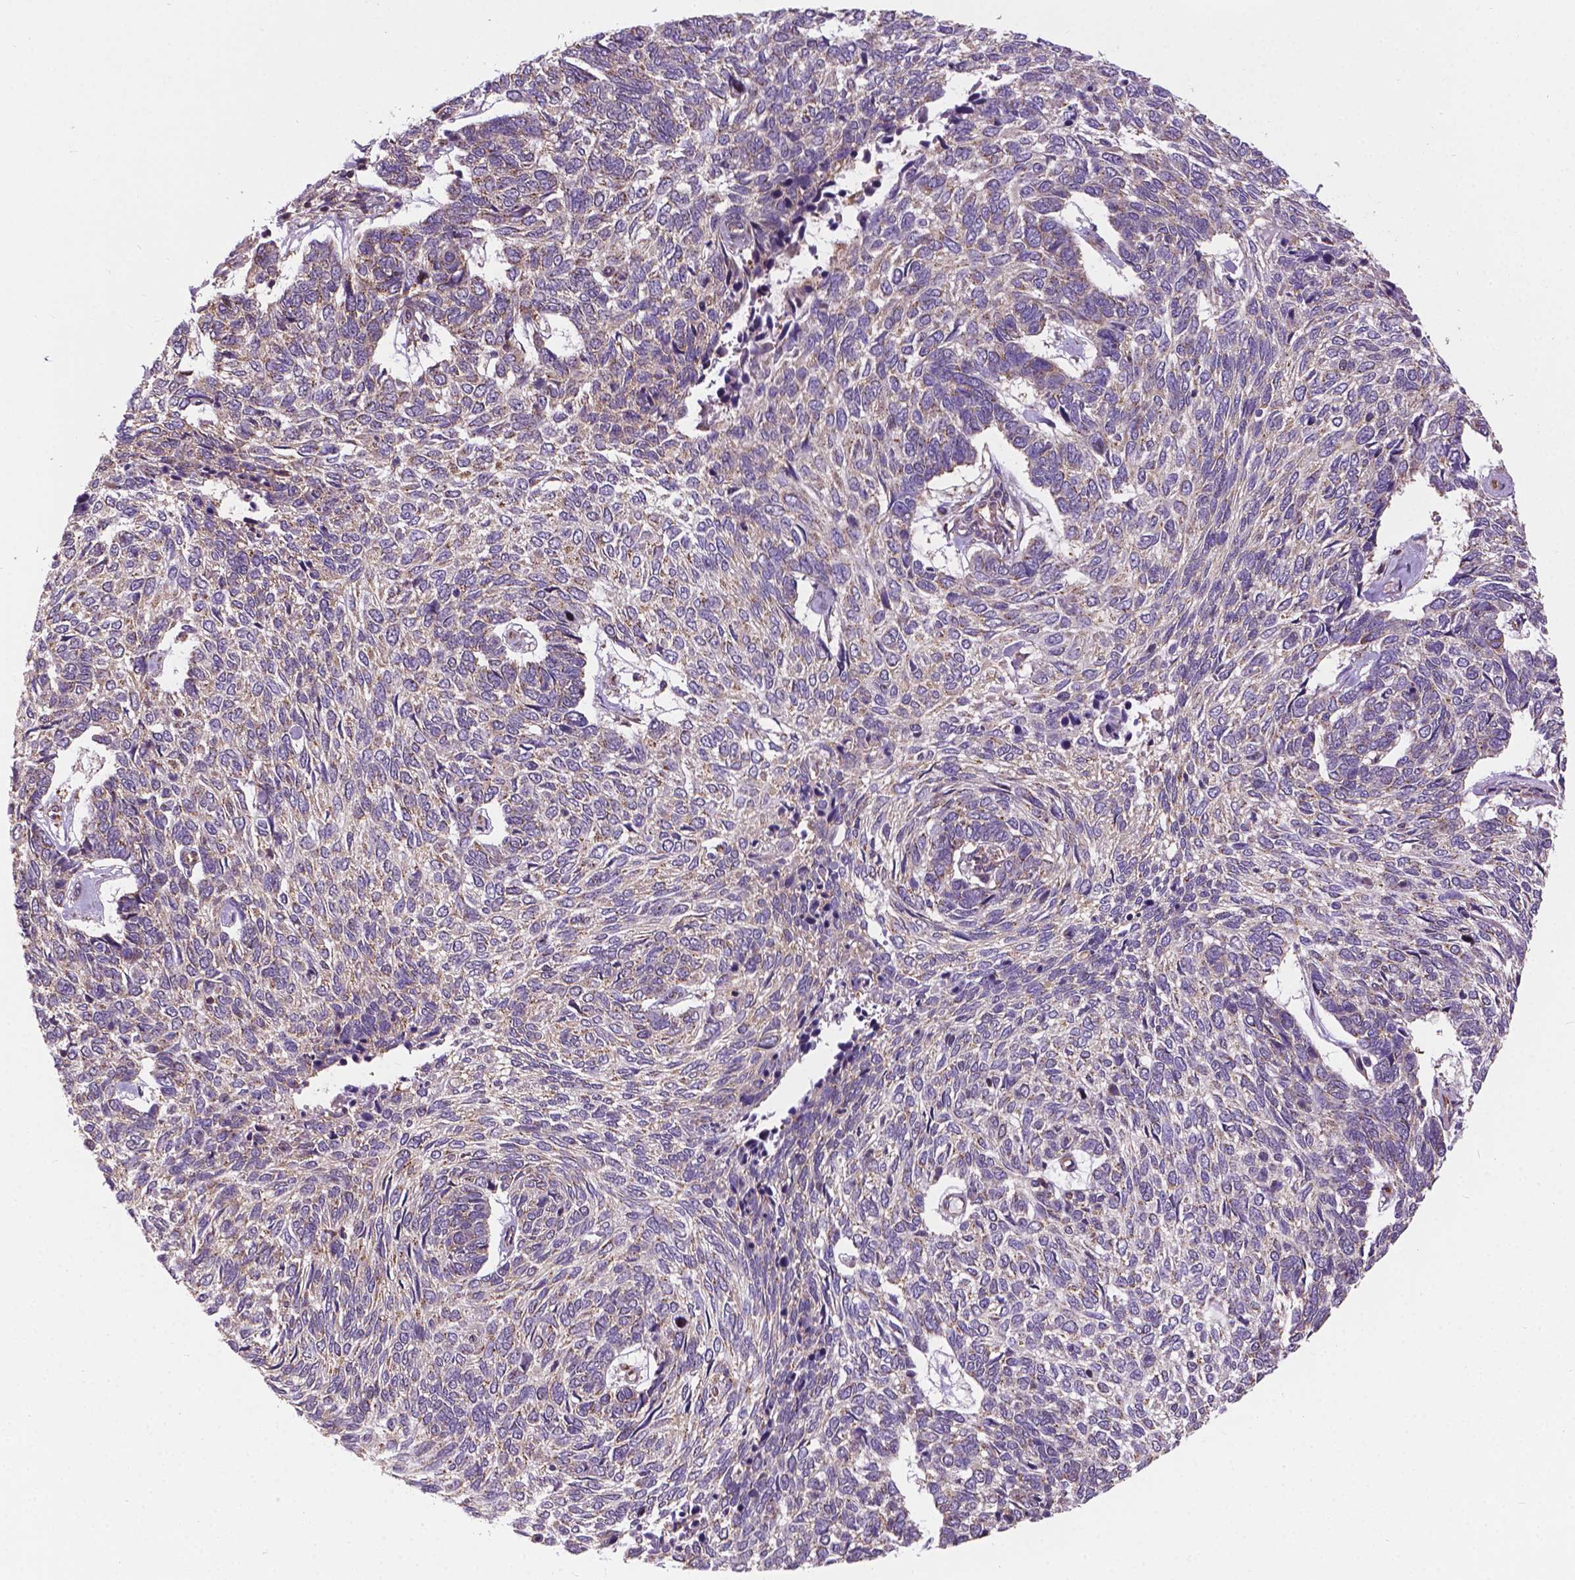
{"staining": {"intensity": "negative", "quantity": "none", "location": "none"}, "tissue": "skin cancer", "cell_type": "Tumor cells", "image_type": "cancer", "snomed": [{"axis": "morphology", "description": "Basal cell carcinoma"}, {"axis": "topography", "description": "Skin"}], "caption": "Skin basal cell carcinoma was stained to show a protein in brown. There is no significant expression in tumor cells.", "gene": "MZT1", "patient": {"sex": "female", "age": 65}}